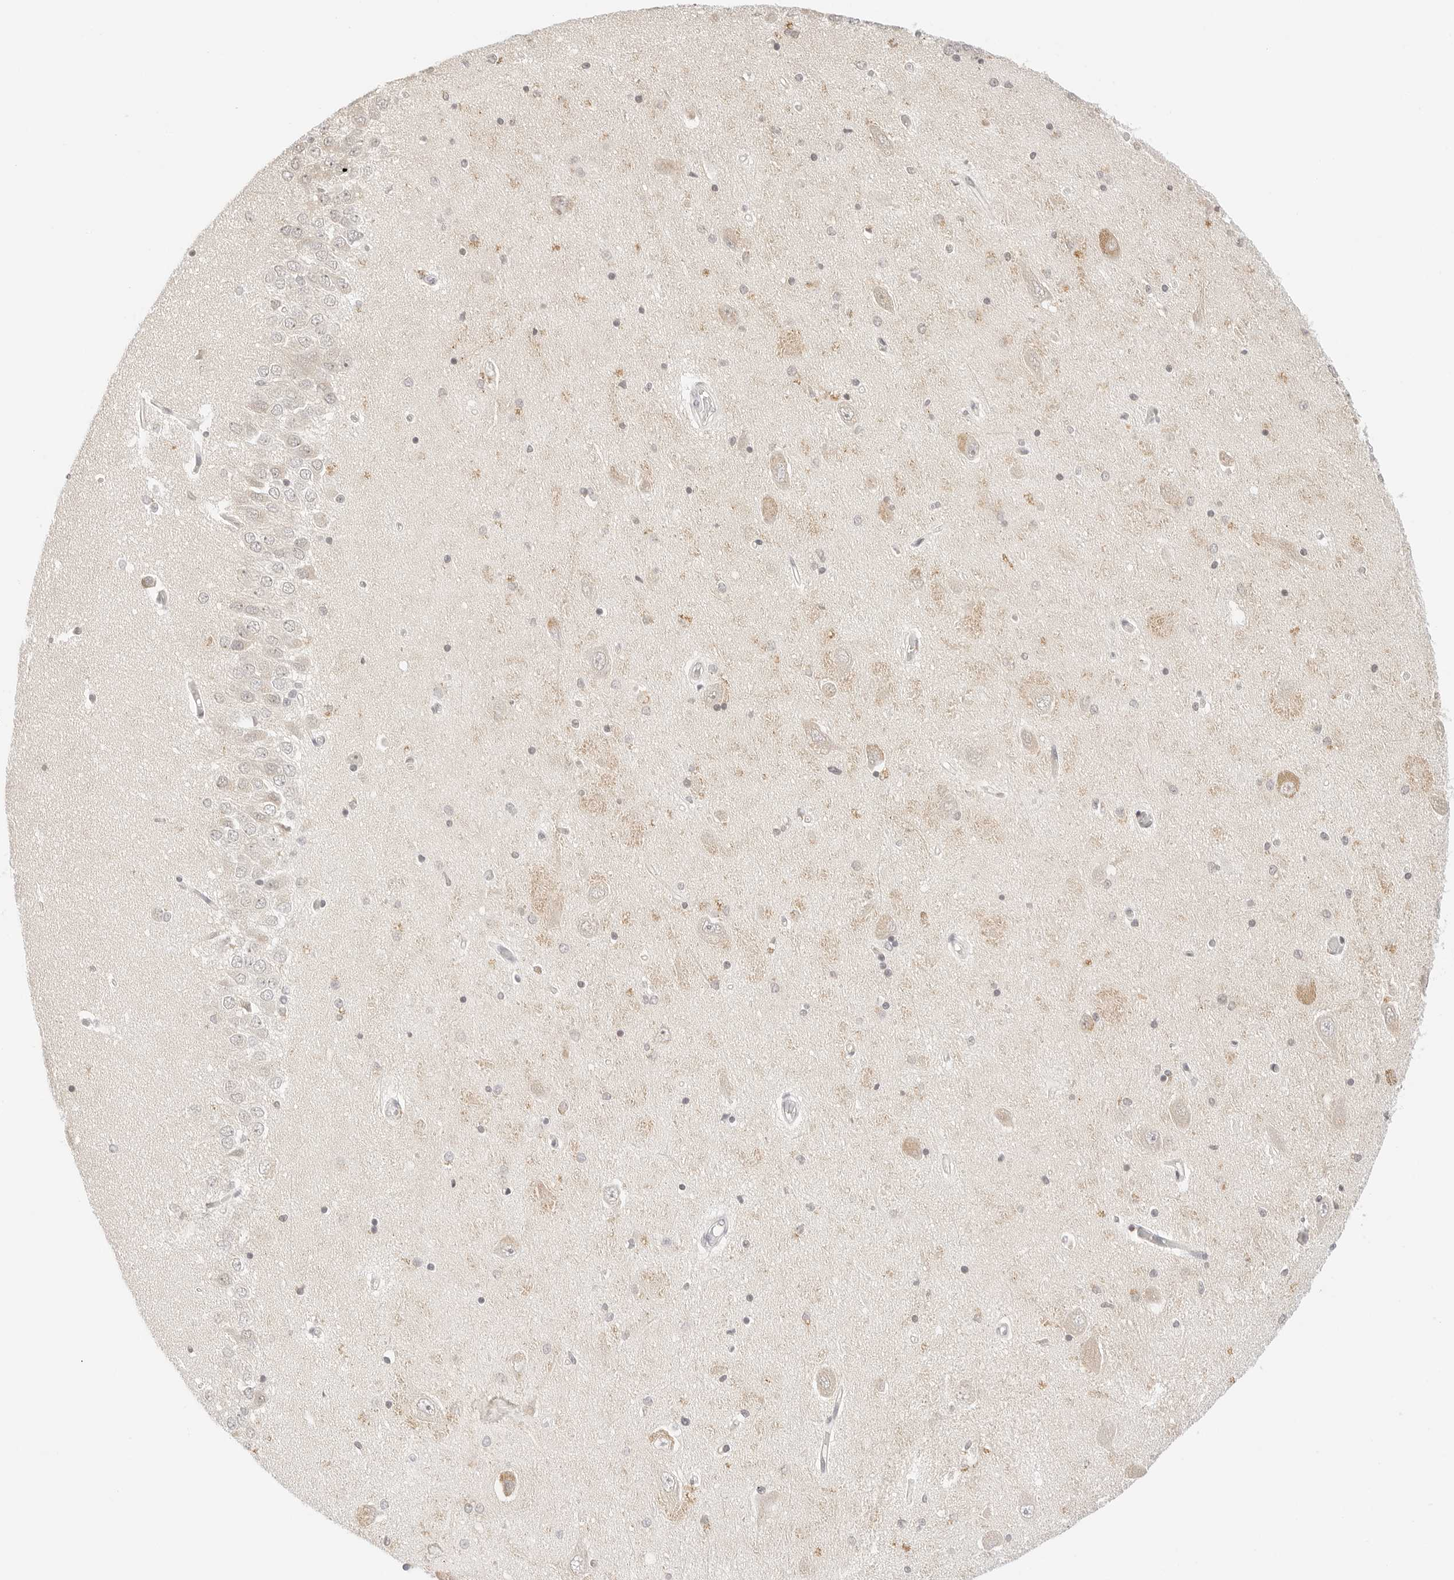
{"staining": {"intensity": "weak", "quantity": "25%-75%", "location": "nuclear"}, "tissue": "hippocampus", "cell_type": "Glial cells", "image_type": "normal", "snomed": [{"axis": "morphology", "description": "Normal tissue, NOS"}, {"axis": "topography", "description": "Hippocampus"}], "caption": "Weak nuclear positivity is present in about 25%-75% of glial cells in unremarkable hippocampus. Nuclei are stained in blue.", "gene": "SEPTIN4", "patient": {"sex": "male", "age": 45}}